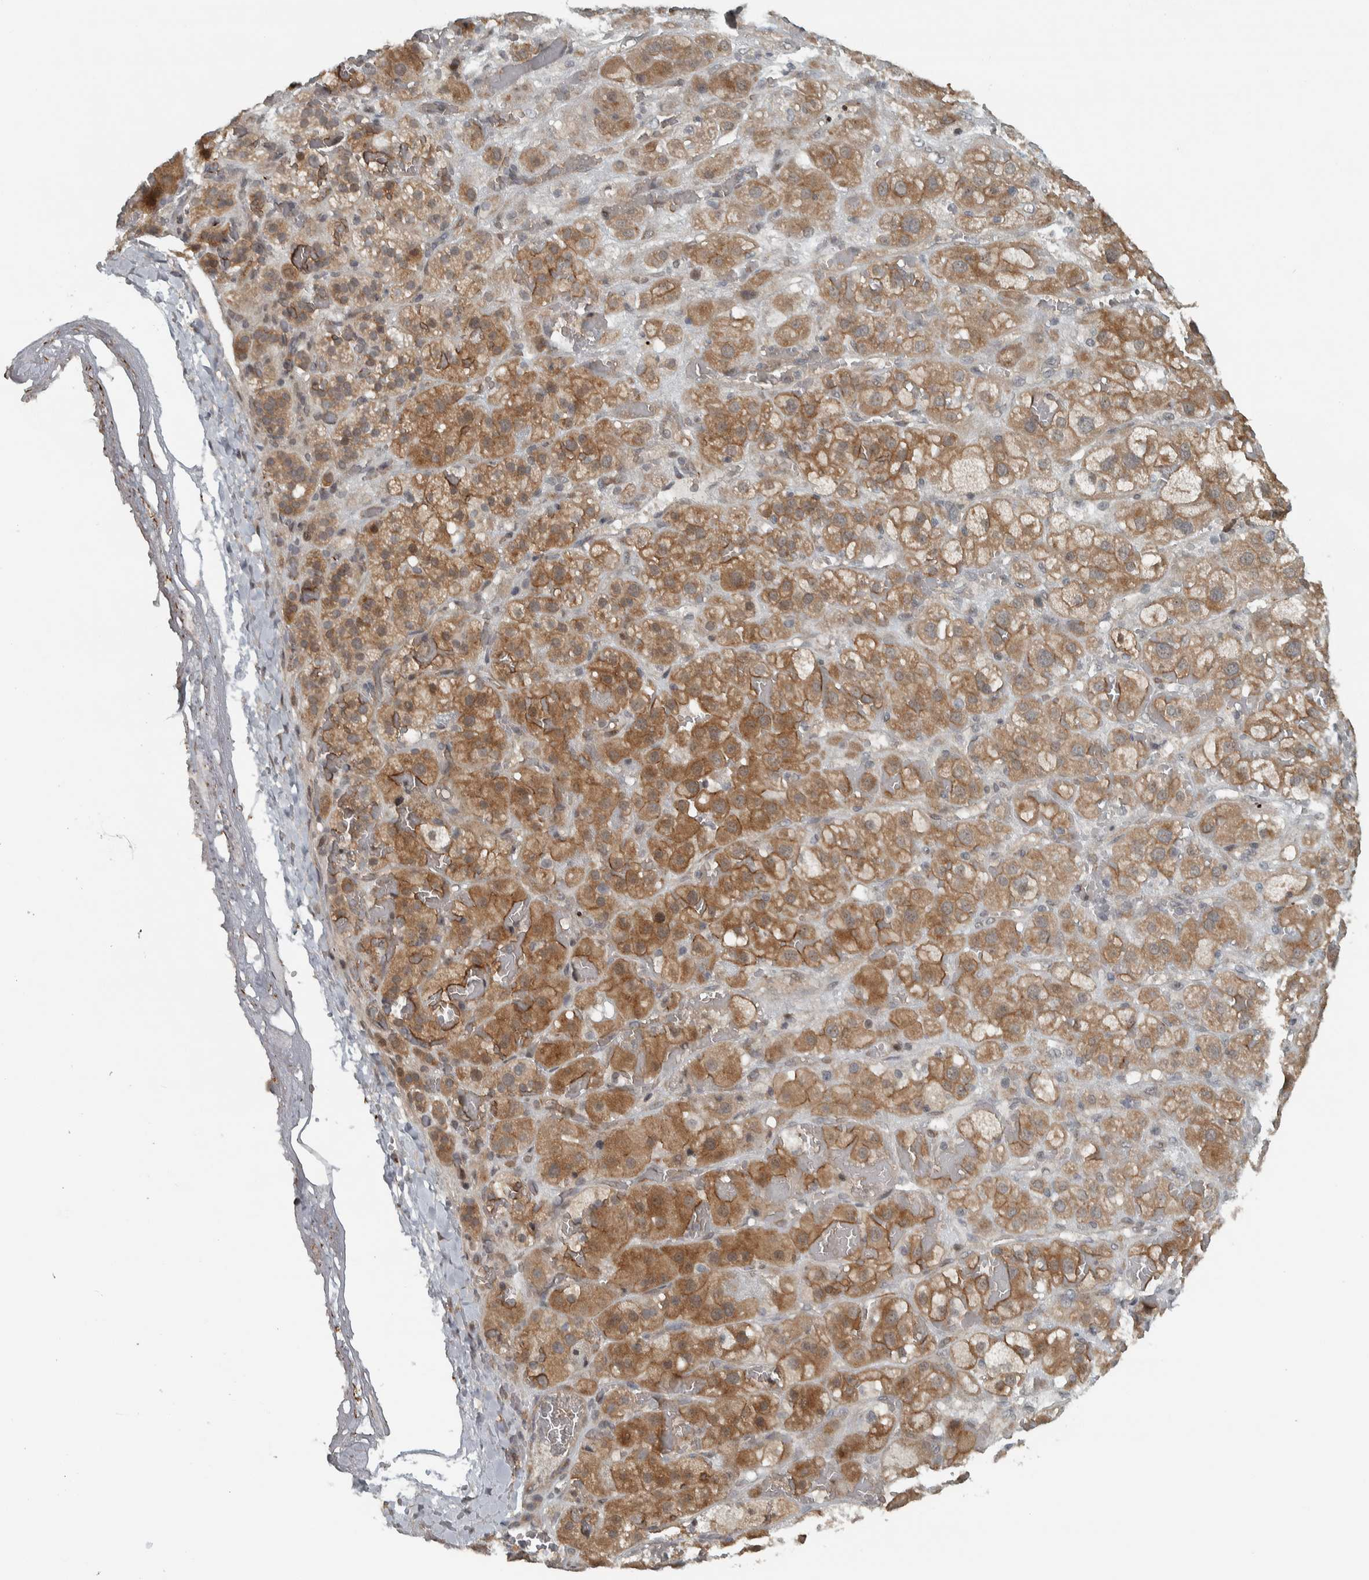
{"staining": {"intensity": "moderate", "quantity": ">75%", "location": "cytoplasmic/membranous,nuclear"}, "tissue": "adrenal gland", "cell_type": "Glandular cells", "image_type": "normal", "snomed": [{"axis": "morphology", "description": "Normal tissue, NOS"}, {"axis": "topography", "description": "Adrenal gland"}], "caption": "IHC staining of normal adrenal gland, which reveals medium levels of moderate cytoplasmic/membranous,nuclear positivity in about >75% of glandular cells indicating moderate cytoplasmic/membranous,nuclear protein staining. The staining was performed using DAB (3,3'-diaminobenzidine) (brown) for protein detection and nuclei were counterstained in hematoxylin (blue).", "gene": "NAPG", "patient": {"sex": "female", "age": 47}}